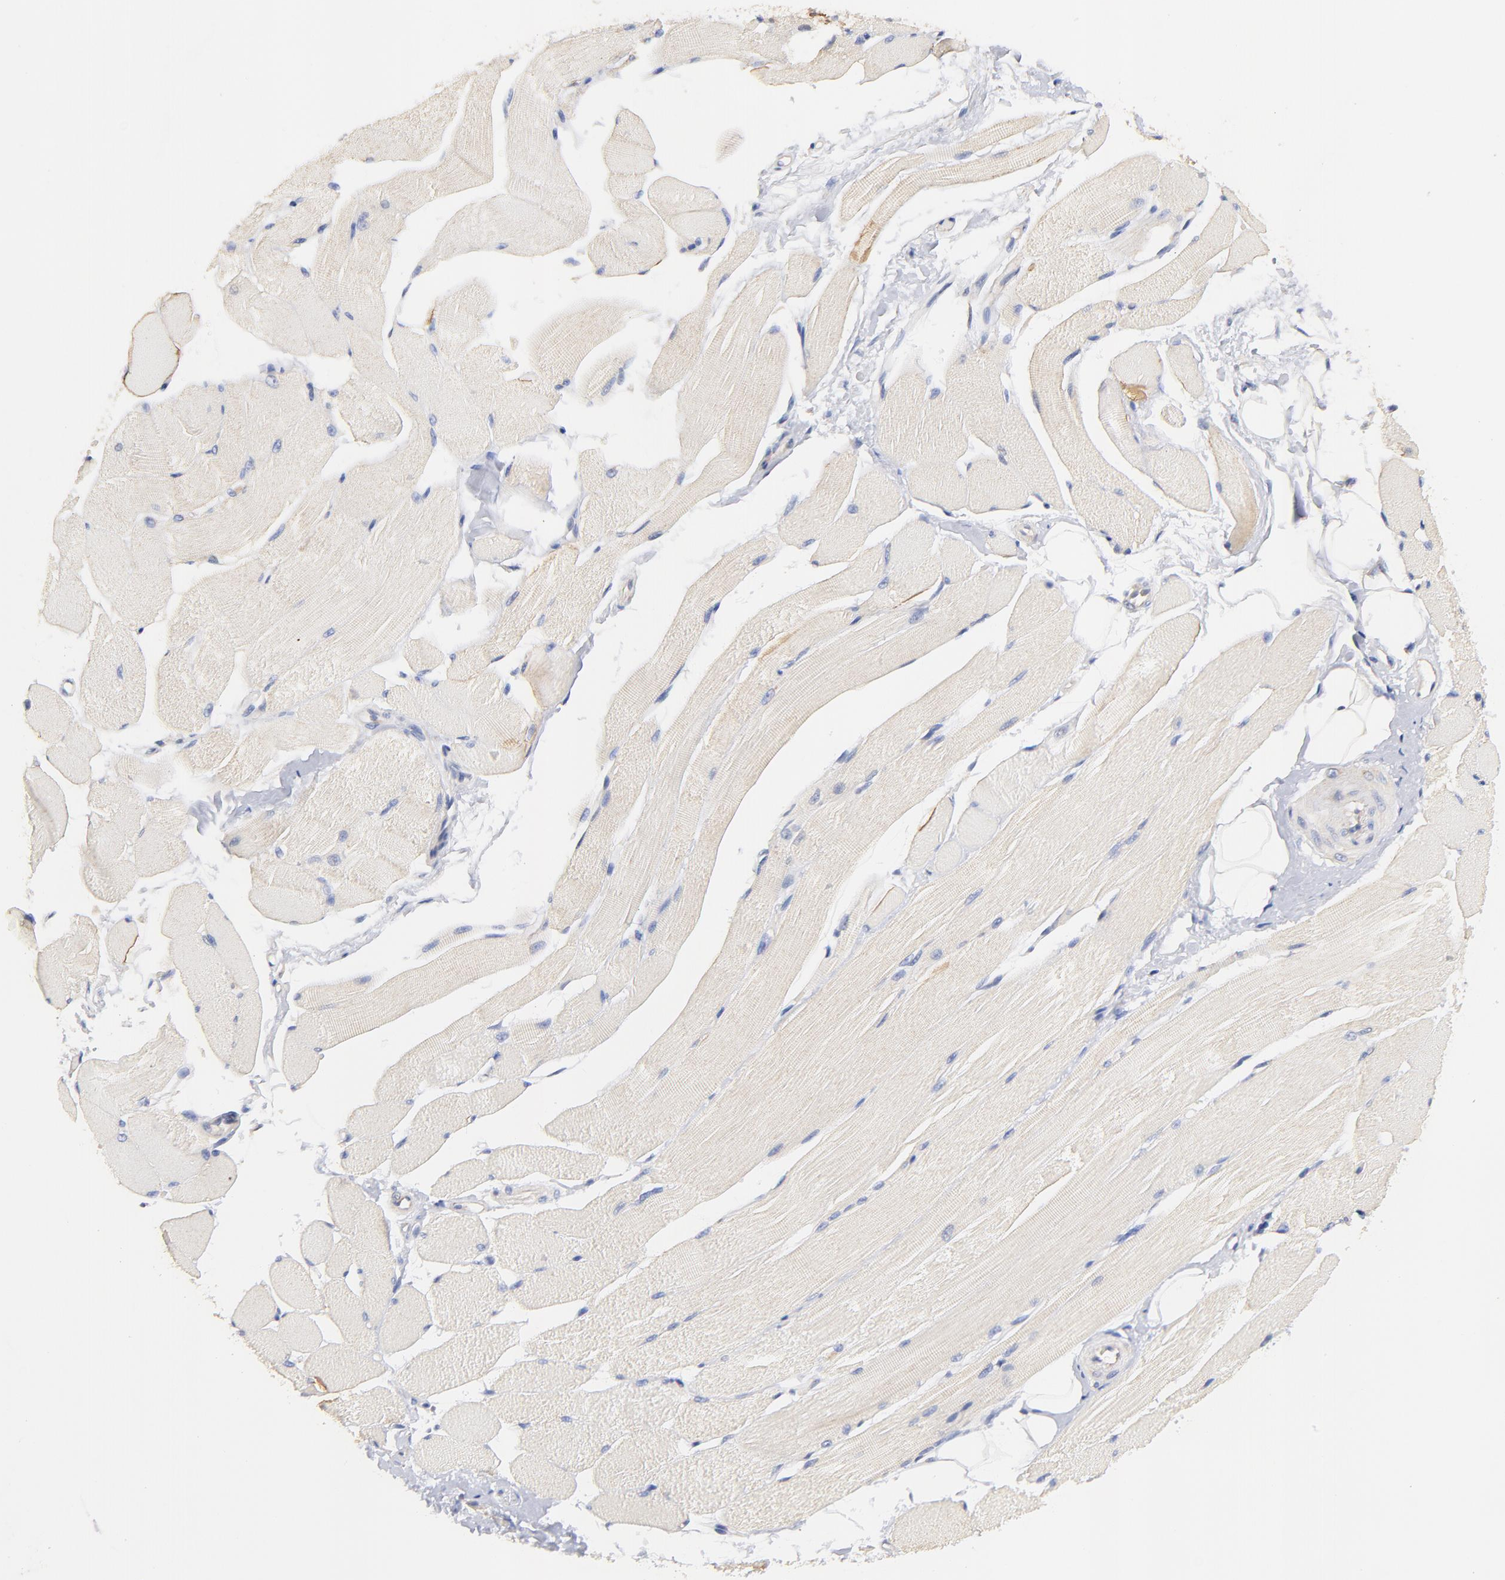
{"staining": {"intensity": "weak", "quantity": "25%-75%", "location": "cytoplasmic/membranous"}, "tissue": "skeletal muscle", "cell_type": "Myocytes", "image_type": "normal", "snomed": [{"axis": "morphology", "description": "Normal tissue, NOS"}, {"axis": "topography", "description": "Skeletal muscle"}, {"axis": "topography", "description": "Peripheral nerve tissue"}], "caption": "IHC micrograph of benign skeletal muscle: human skeletal muscle stained using IHC demonstrates low levels of weak protein expression localized specifically in the cytoplasmic/membranous of myocytes, appearing as a cytoplasmic/membranous brown color.", "gene": "HS3ST1", "patient": {"sex": "female", "age": 84}}